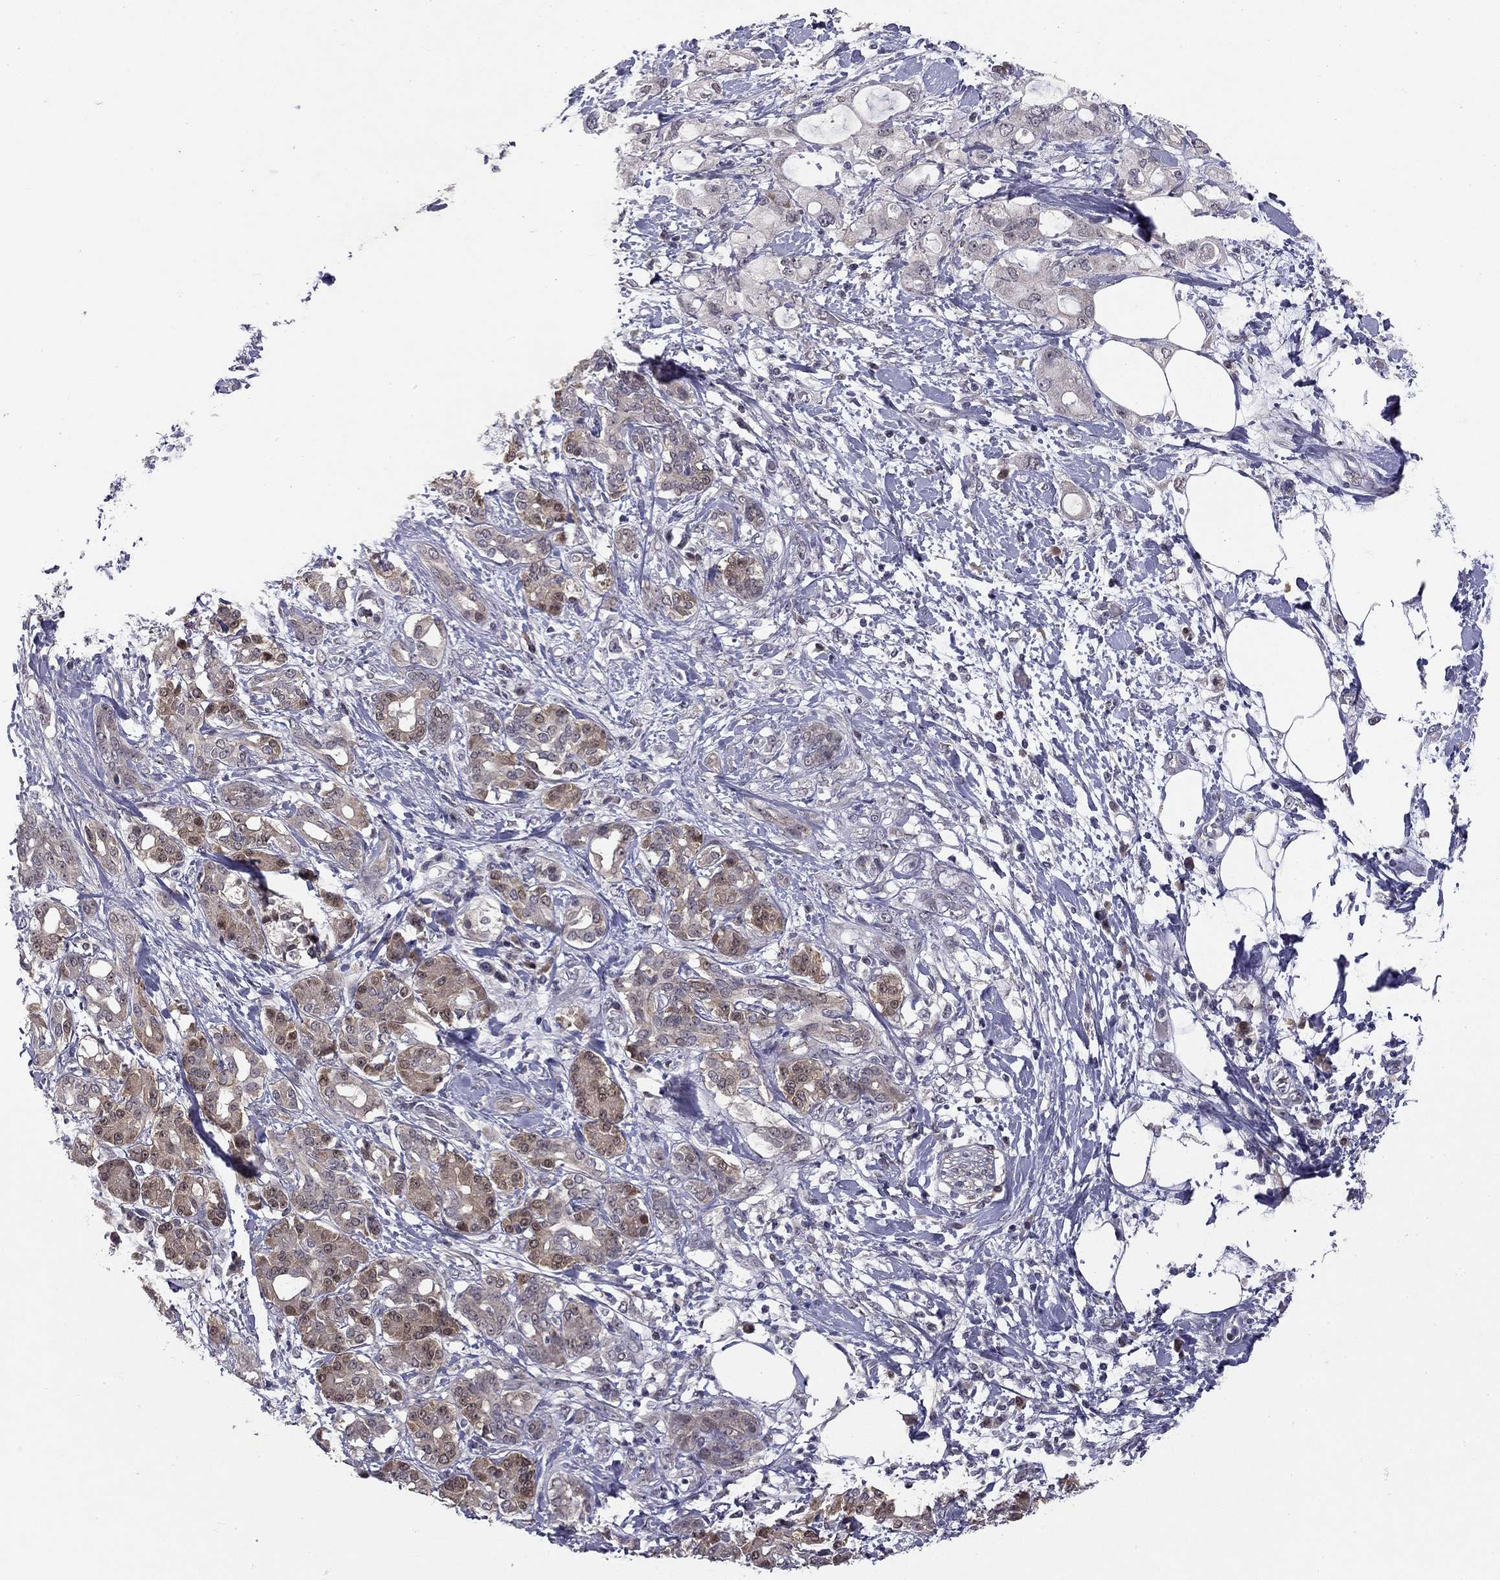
{"staining": {"intensity": "moderate", "quantity": "<25%", "location": "cytoplasmic/membranous"}, "tissue": "pancreatic cancer", "cell_type": "Tumor cells", "image_type": "cancer", "snomed": [{"axis": "morphology", "description": "Adenocarcinoma, NOS"}, {"axis": "topography", "description": "Pancreas"}], "caption": "Immunohistochemistry (IHC) of human pancreatic adenocarcinoma displays low levels of moderate cytoplasmic/membranous positivity in about <25% of tumor cells.", "gene": "STXBP6", "patient": {"sex": "female", "age": 56}}